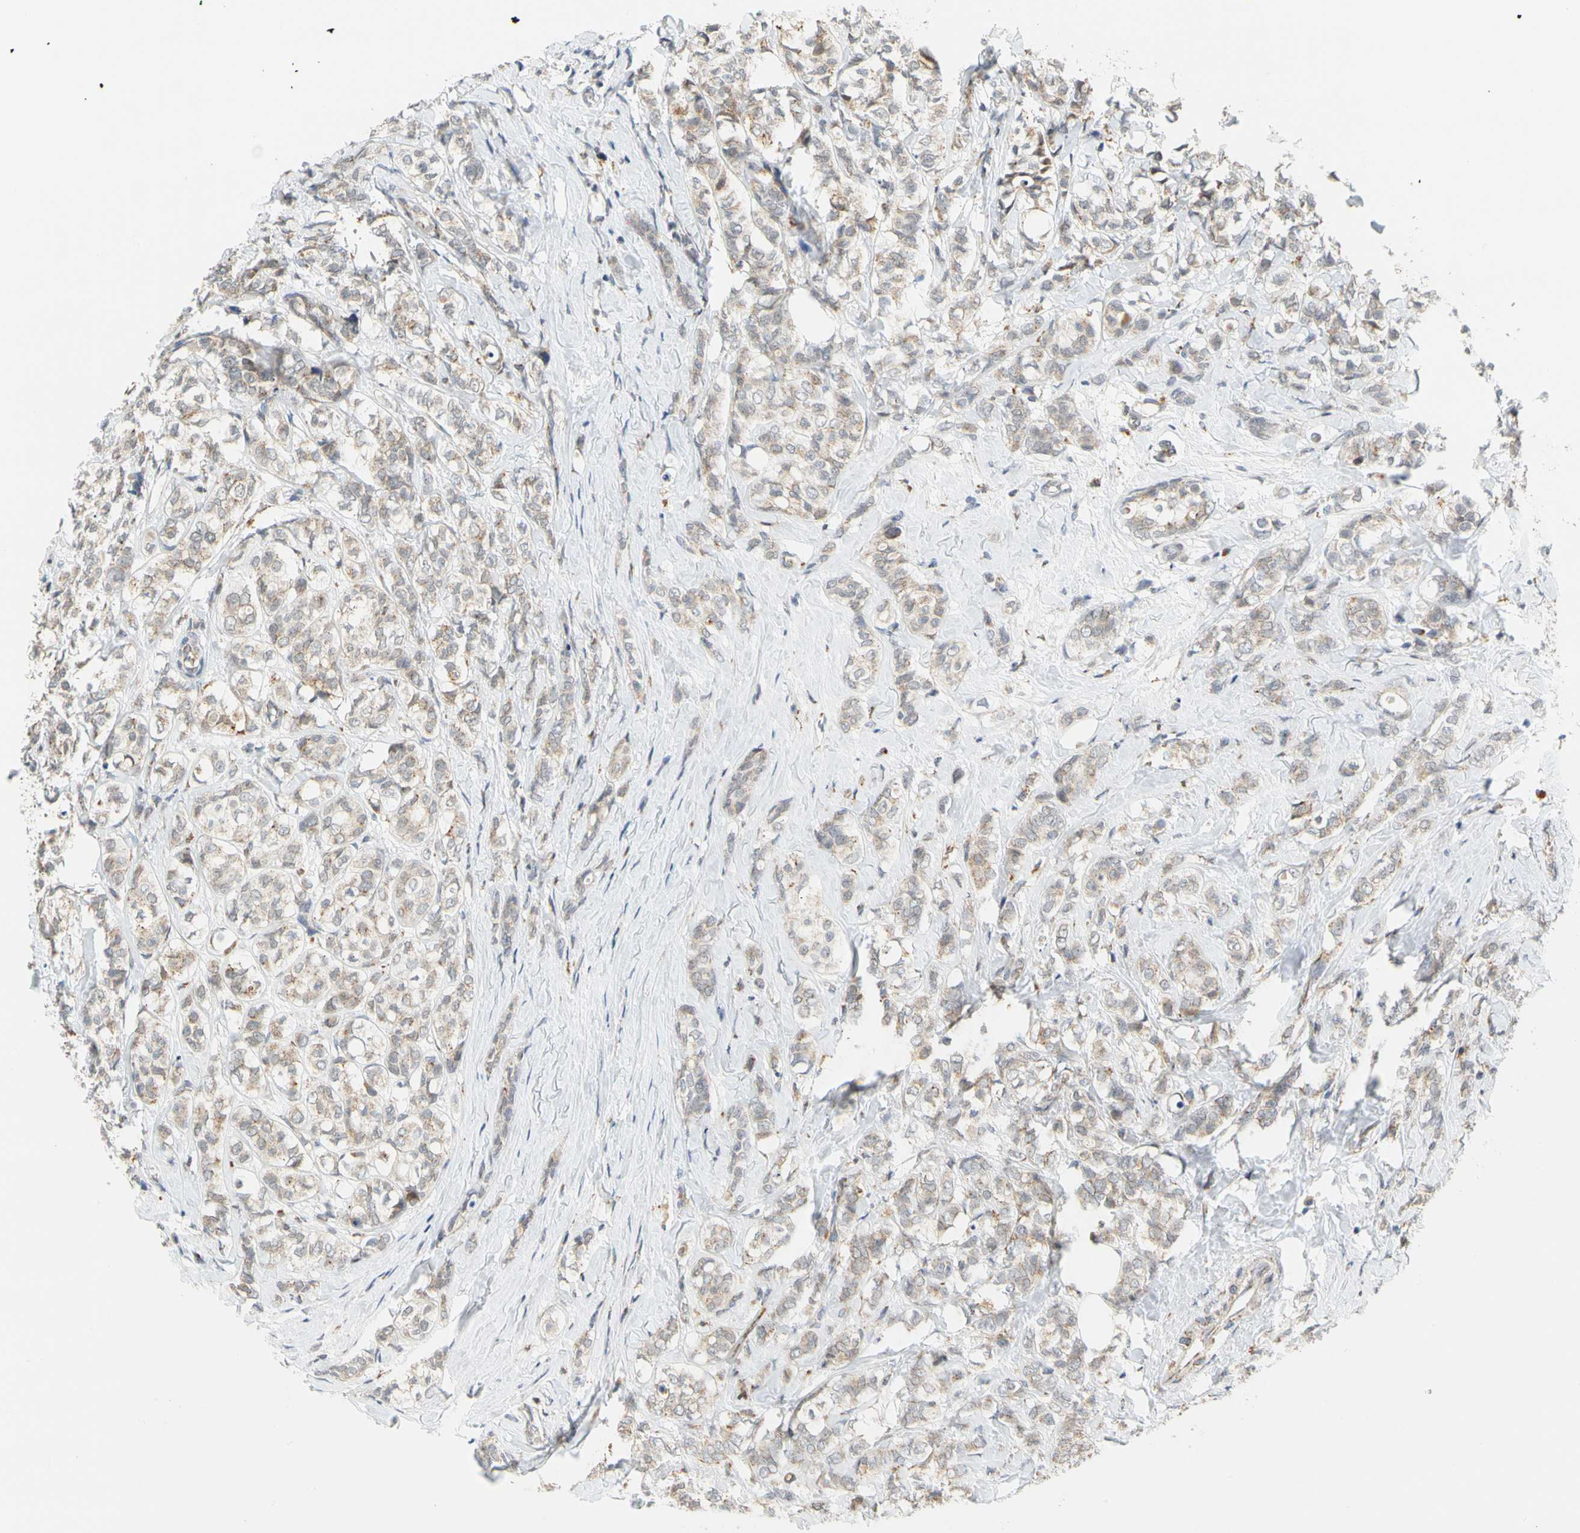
{"staining": {"intensity": "weak", "quantity": ">75%", "location": "cytoplasmic/membranous"}, "tissue": "breast cancer", "cell_type": "Tumor cells", "image_type": "cancer", "snomed": [{"axis": "morphology", "description": "Lobular carcinoma"}, {"axis": "topography", "description": "Breast"}], "caption": "IHC (DAB (3,3'-diaminobenzidine)) staining of human breast cancer (lobular carcinoma) displays weak cytoplasmic/membranous protein positivity in about >75% of tumor cells.", "gene": "SFXN3", "patient": {"sex": "female", "age": 60}}